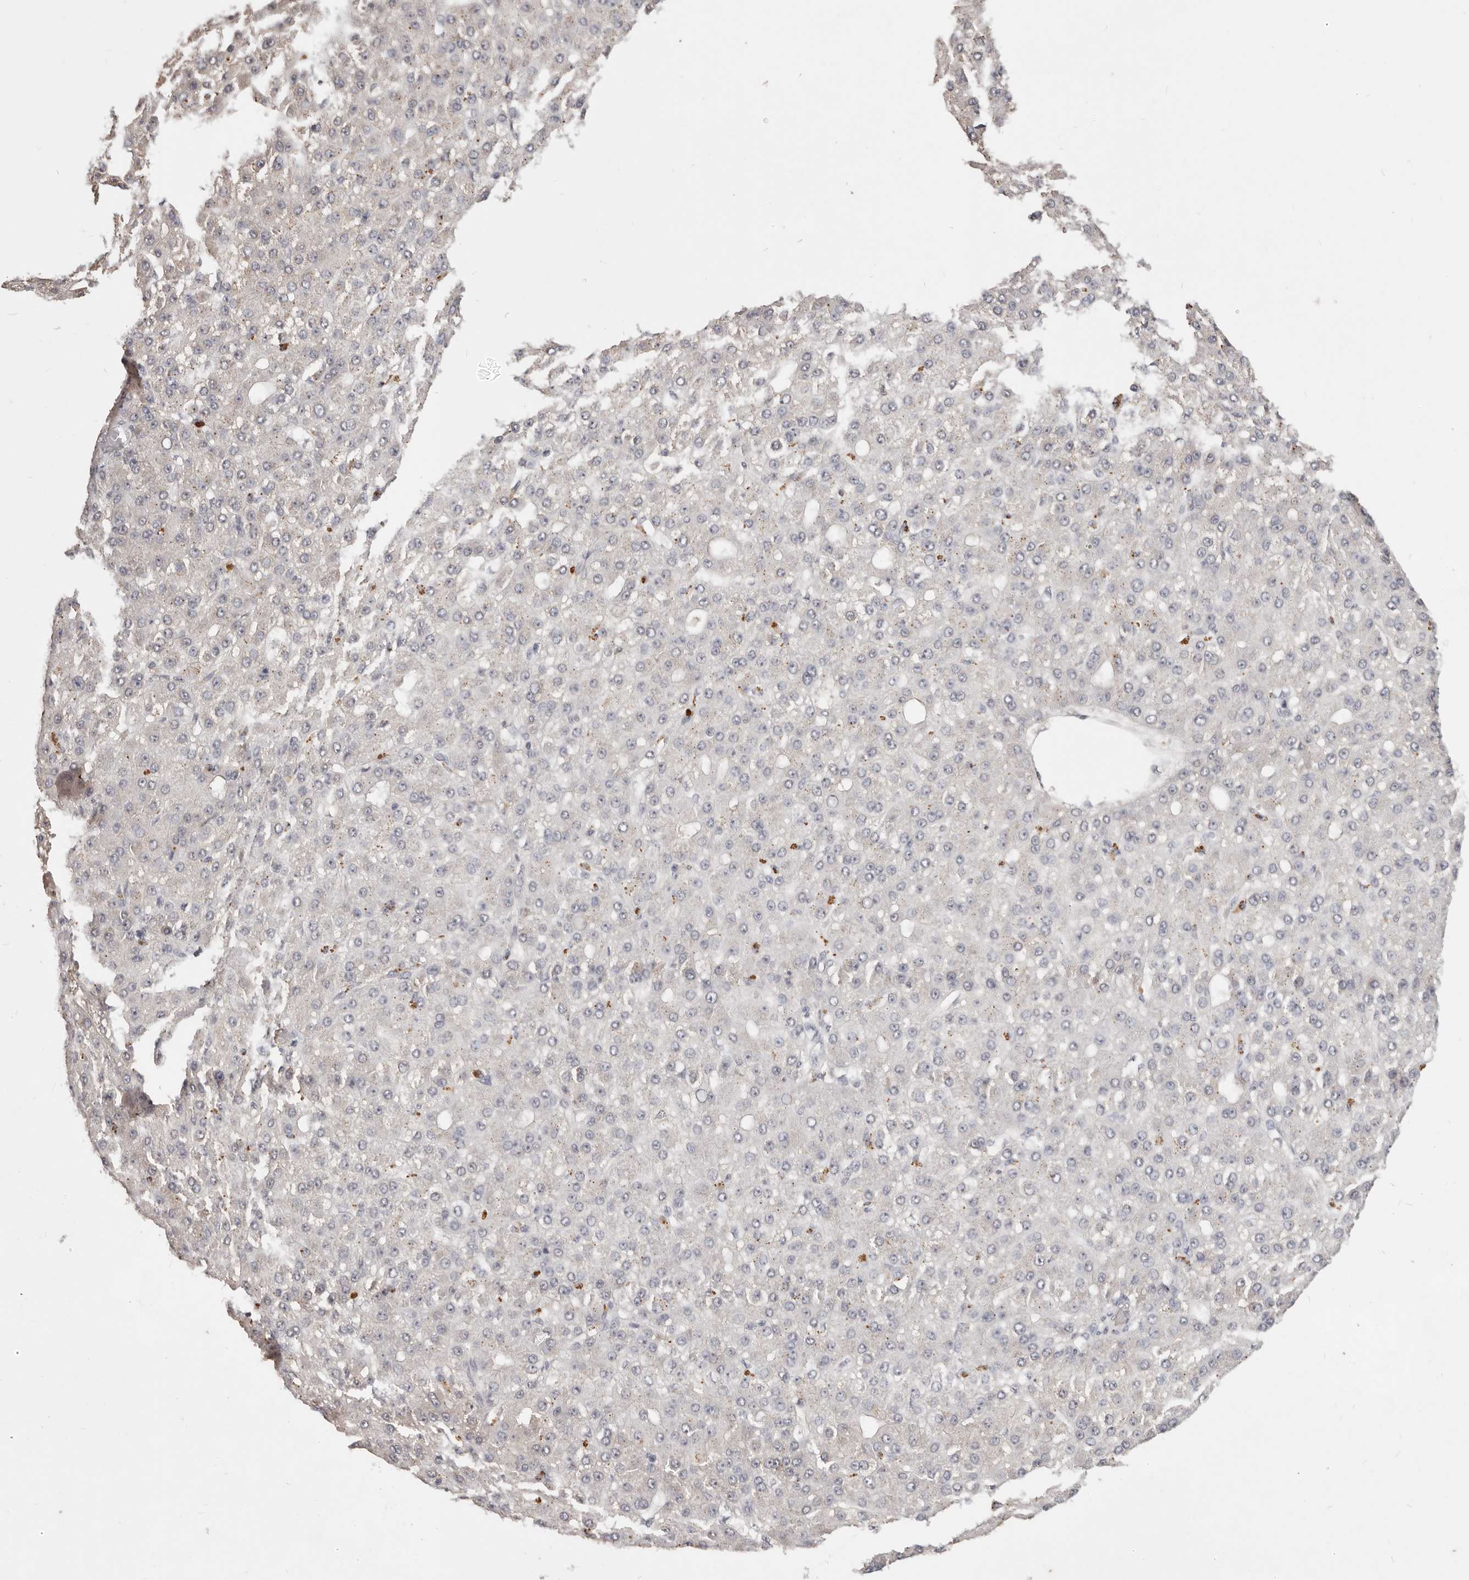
{"staining": {"intensity": "negative", "quantity": "none", "location": "none"}, "tissue": "liver cancer", "cell_type": "Tumor cells", "image_type": "cancer", "snomed": [{"axis": "morphology", "description": "Carcinoma, Hepatocellular, NOS"}, {"axis": "topography", "description": "Liver"}], "caption": "This is an immunohistochemistry image of liver cancer (hepatocellular carcinoma). There is no positivity in tumor cells.", "gene": "TSPAN13", "patient": {"sex": "male", "age": 67}}